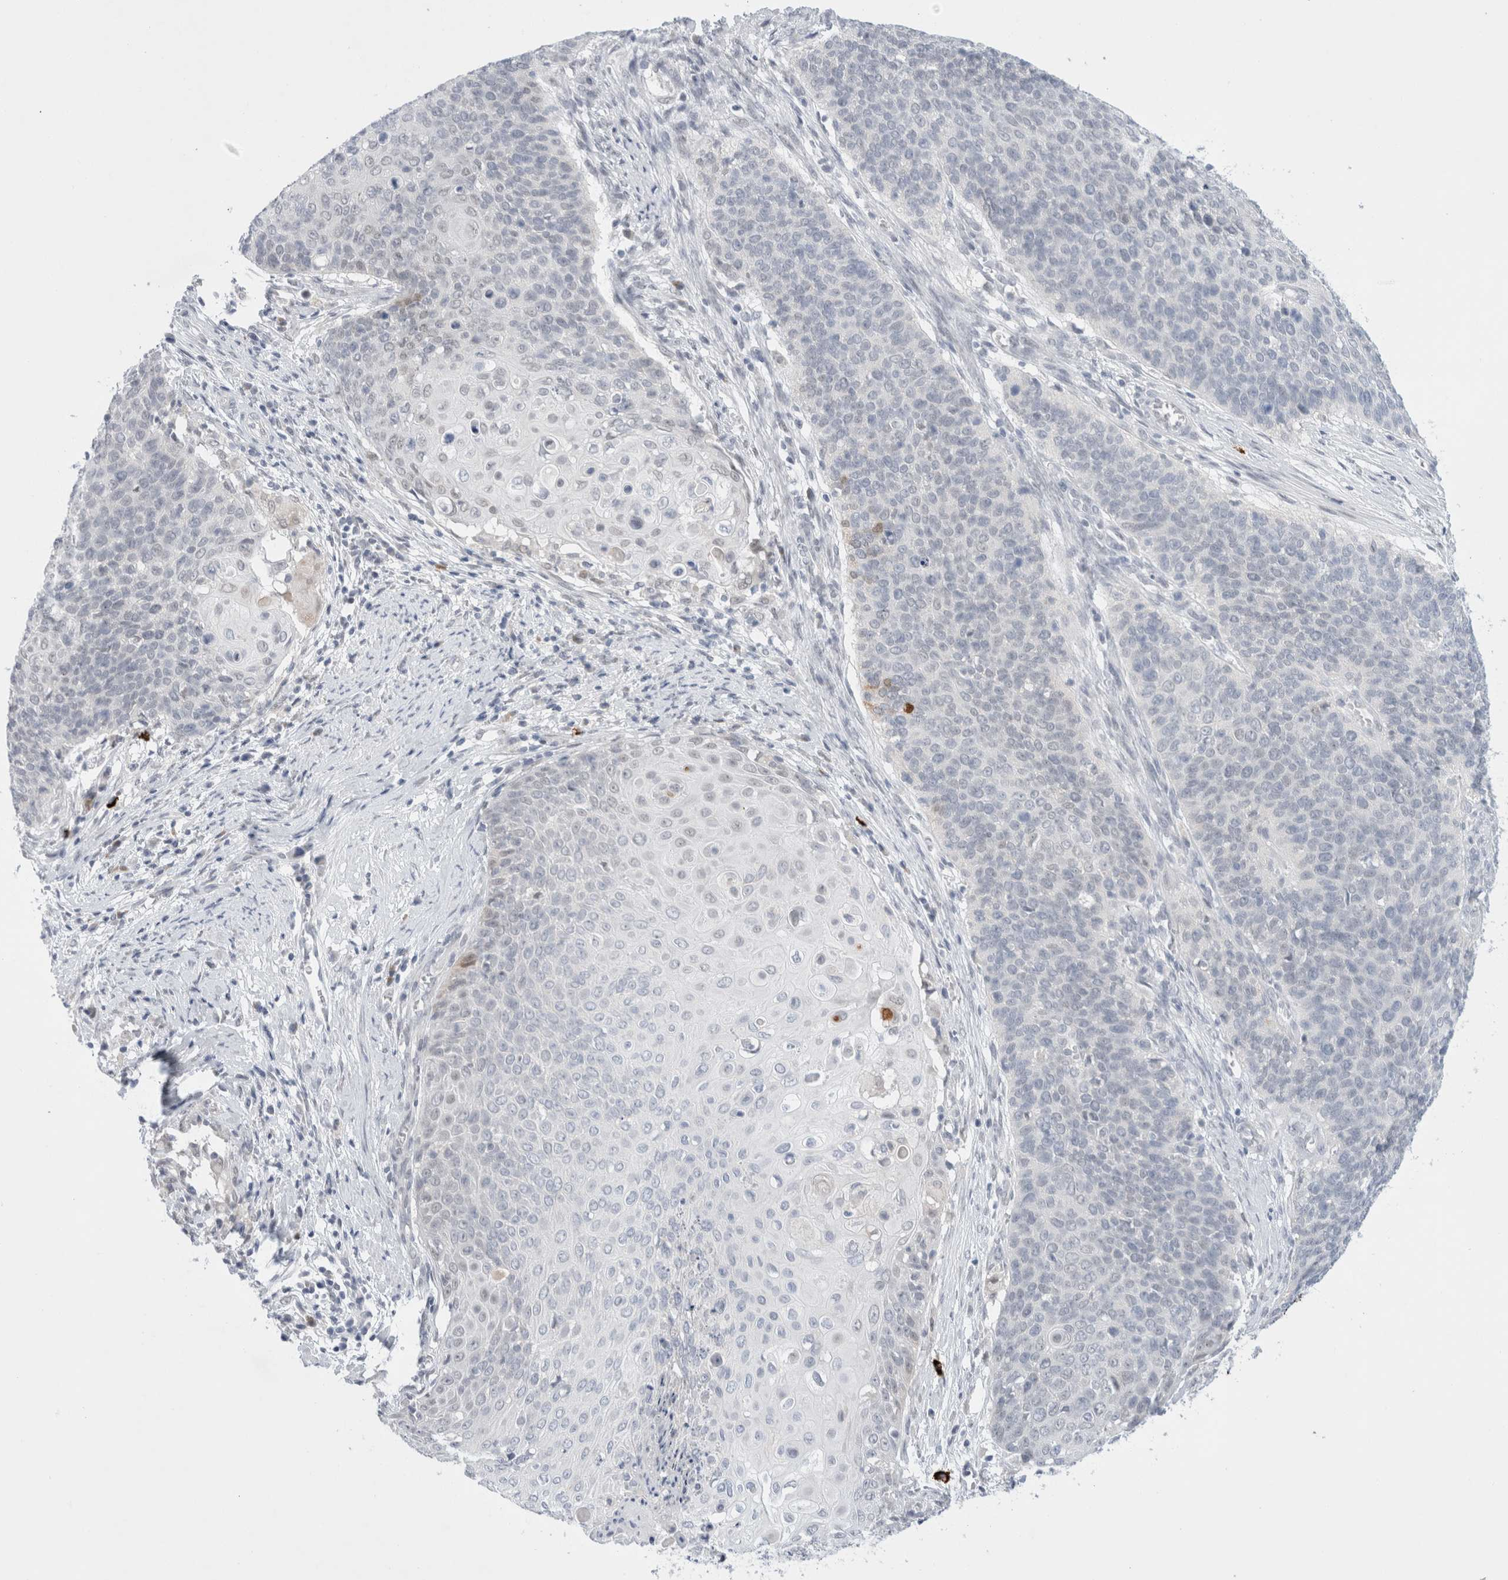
{"staining": {"intensity": "weak", "quantity": "<25%", "location": "nuclear"}, "tissue": "cervical cancer", "cell_type": "Tumor cells", "image_type": "cancer", "snomed": [{"axis": "morphology", "description": "Squamous cell carcinoma, NOS"}, {"axis": "topography", "description": "Cervix"}], "caption": "This is an IHC histopathology image of squamous cell carcinoma (cervical). There is no positivity in tumor cells.", "gene": "SLC22A12", "patient": {"sex": "female", "age": 39}}